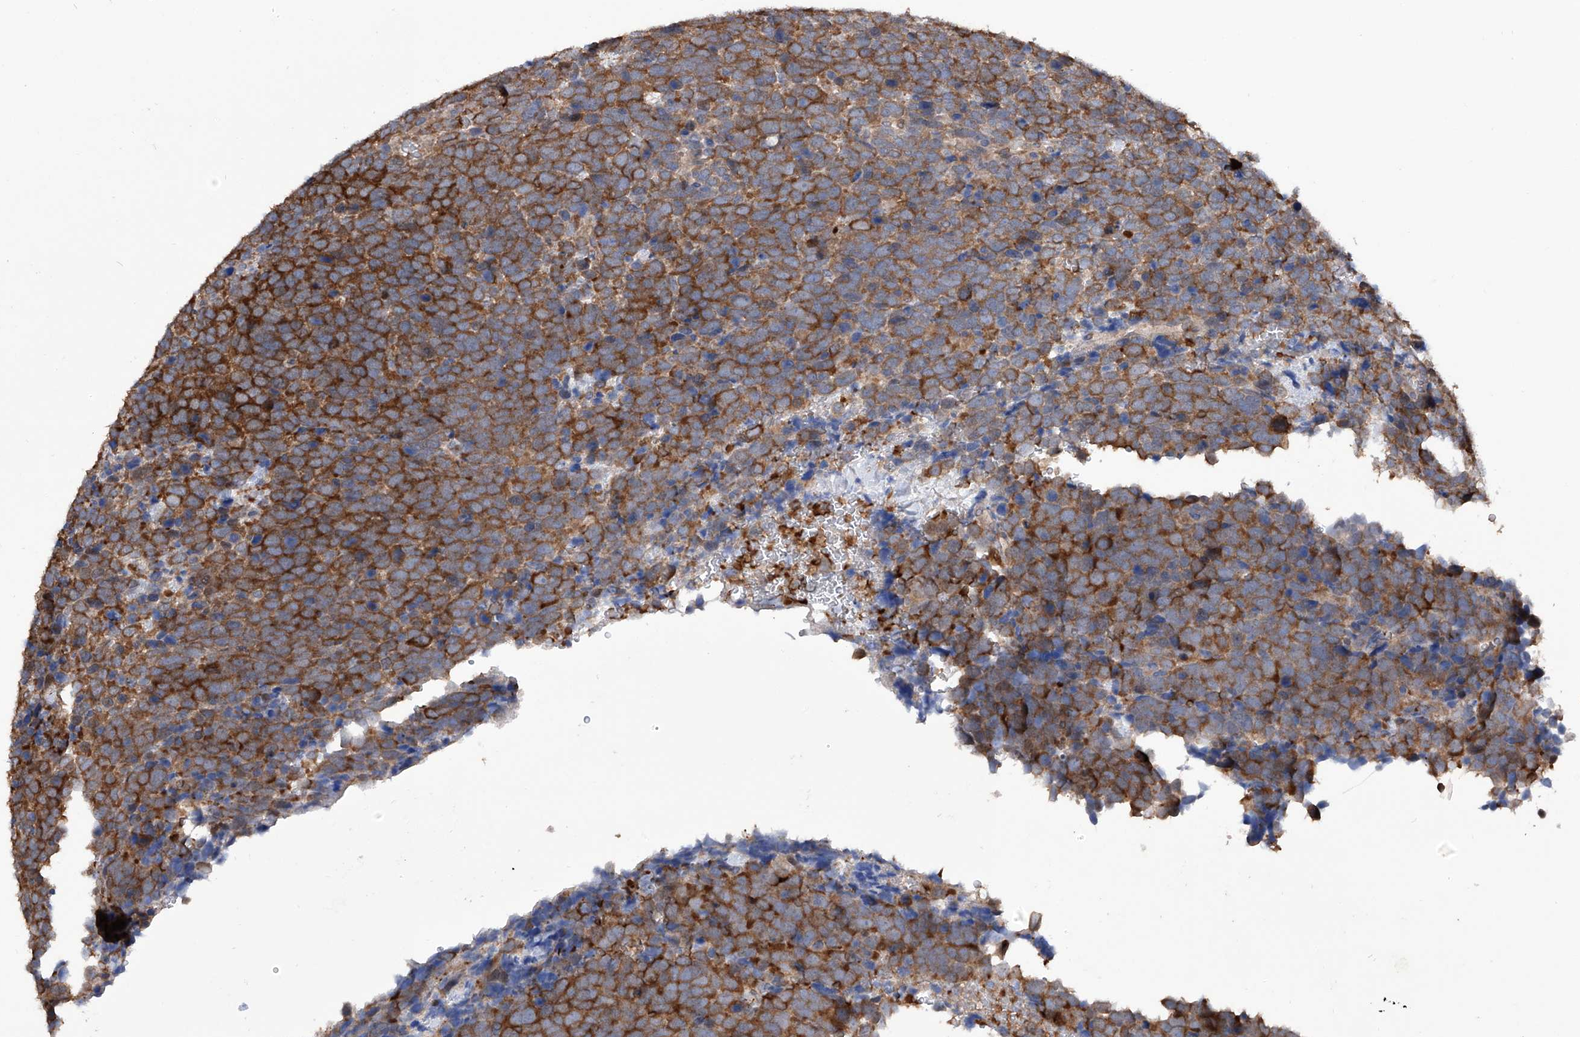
{"staining": {"intensity": "strong", "quantity": ">75%", "location": "cytoplasmic/membranous"}, "tissue": "urothelial cancer", "cell_type": "Tumor cells", "image_type": "cancer", "snomed": [{"axis": "morphology", "description": "Urothelial carcinoma, High grade"}, {"axis": "topography", "description": "Urinary bladder"}], "caption": "This is a photomicrograph of IHC staining of high-grade urothelial carcinoma, which shows strong positivity in the cytoplasmic/membranous of tumor cells.", "gene": "NUDT17", "patient": {"sex": "female", "age": 82}}